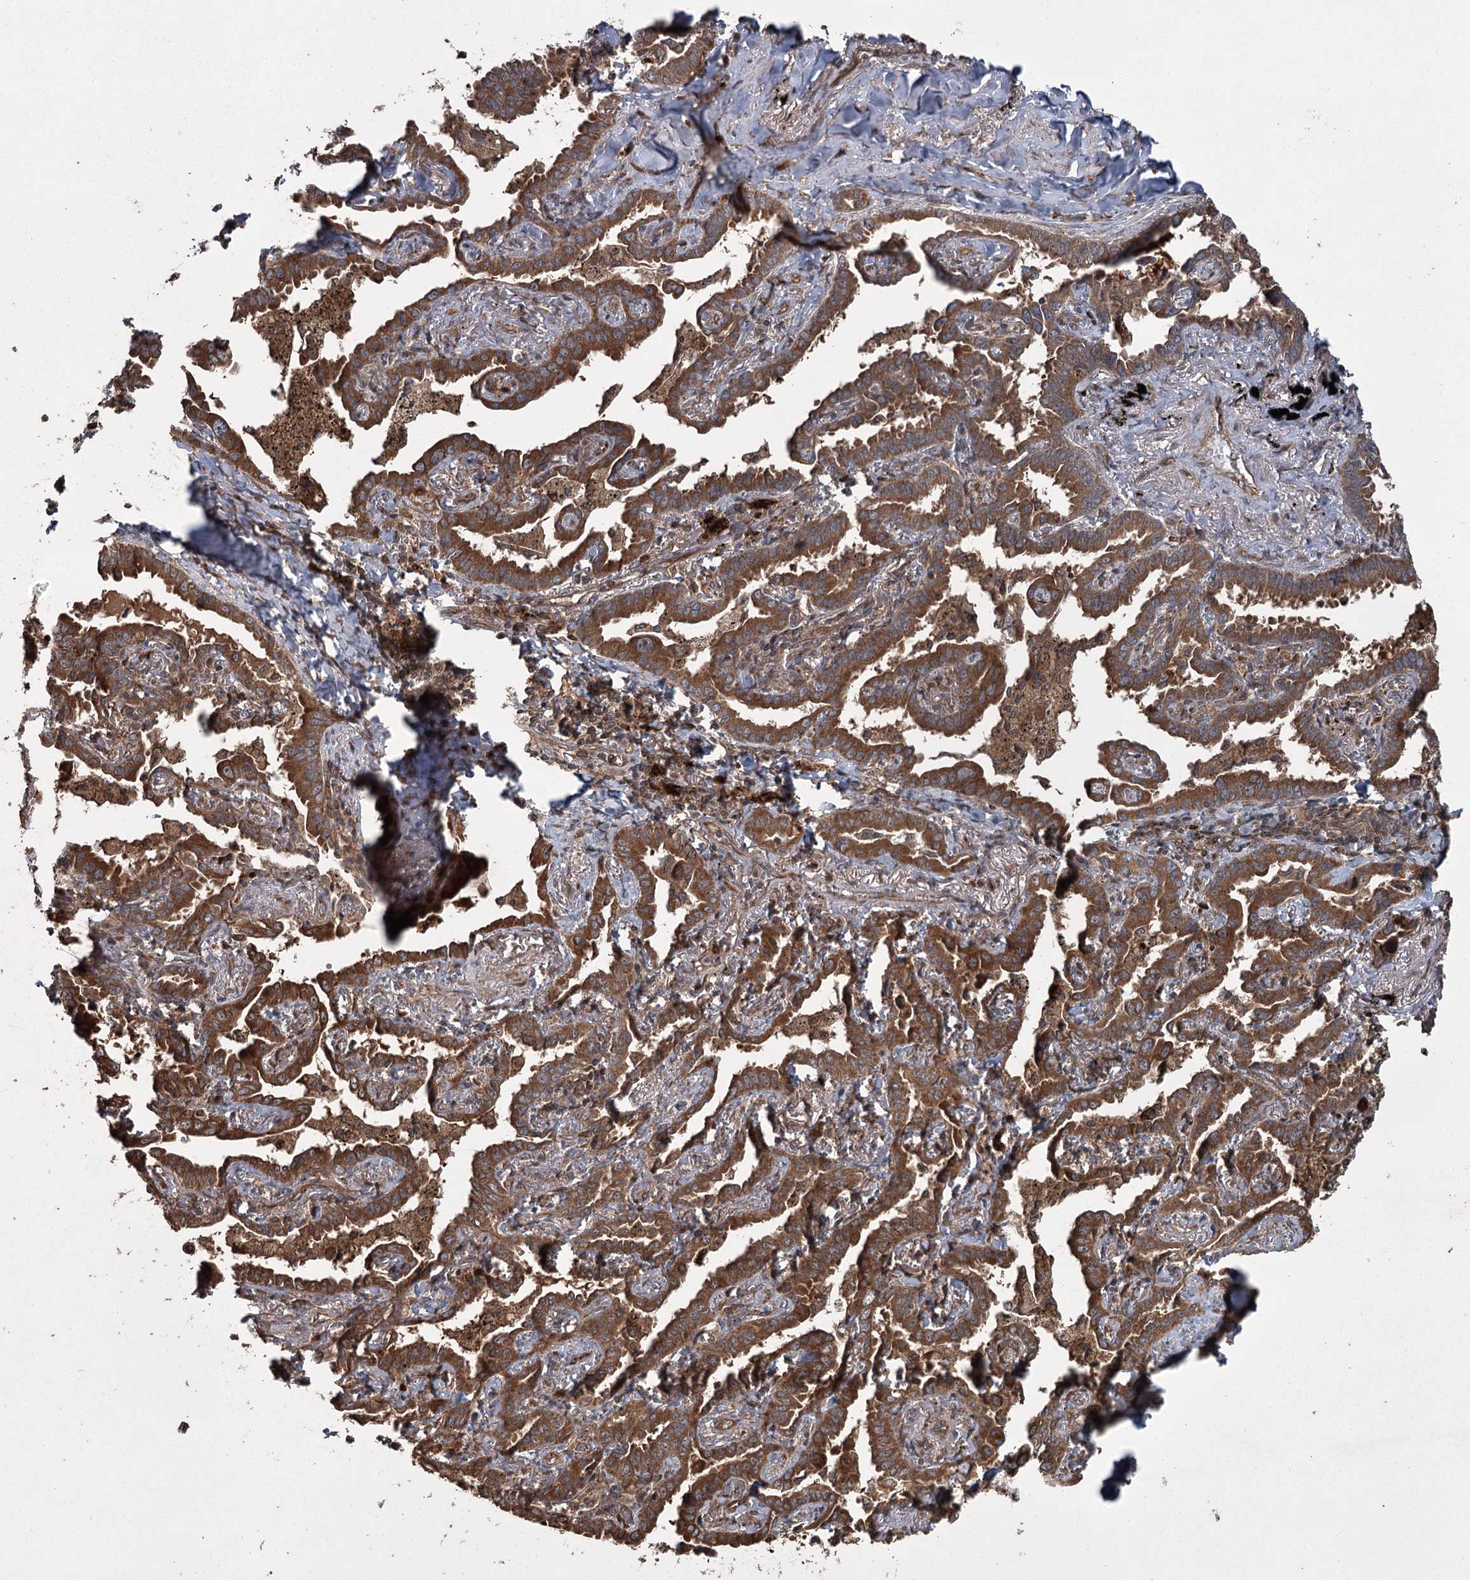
{"staining": {"intensity": "strong", "quantity": ">75%", "location": "cytoplasmic/membranous"}, "tissue": "lung cancer", "cell_type": "Tumor cells", "image_type": "cancer", "snomed": [{"axis": "morphology", "description": "Adenocarcinoma, NOS"}, {"axis": "topography", "description": "Lung"}], "caption": "Protein expression analysis of lung adenocarcinoma demonstrates strong cytoplasmic/membranous positivity in approximately >75% of tumor cells.", "gene": "RPAP3", "patient": {"sex": "male", "age": 67}}